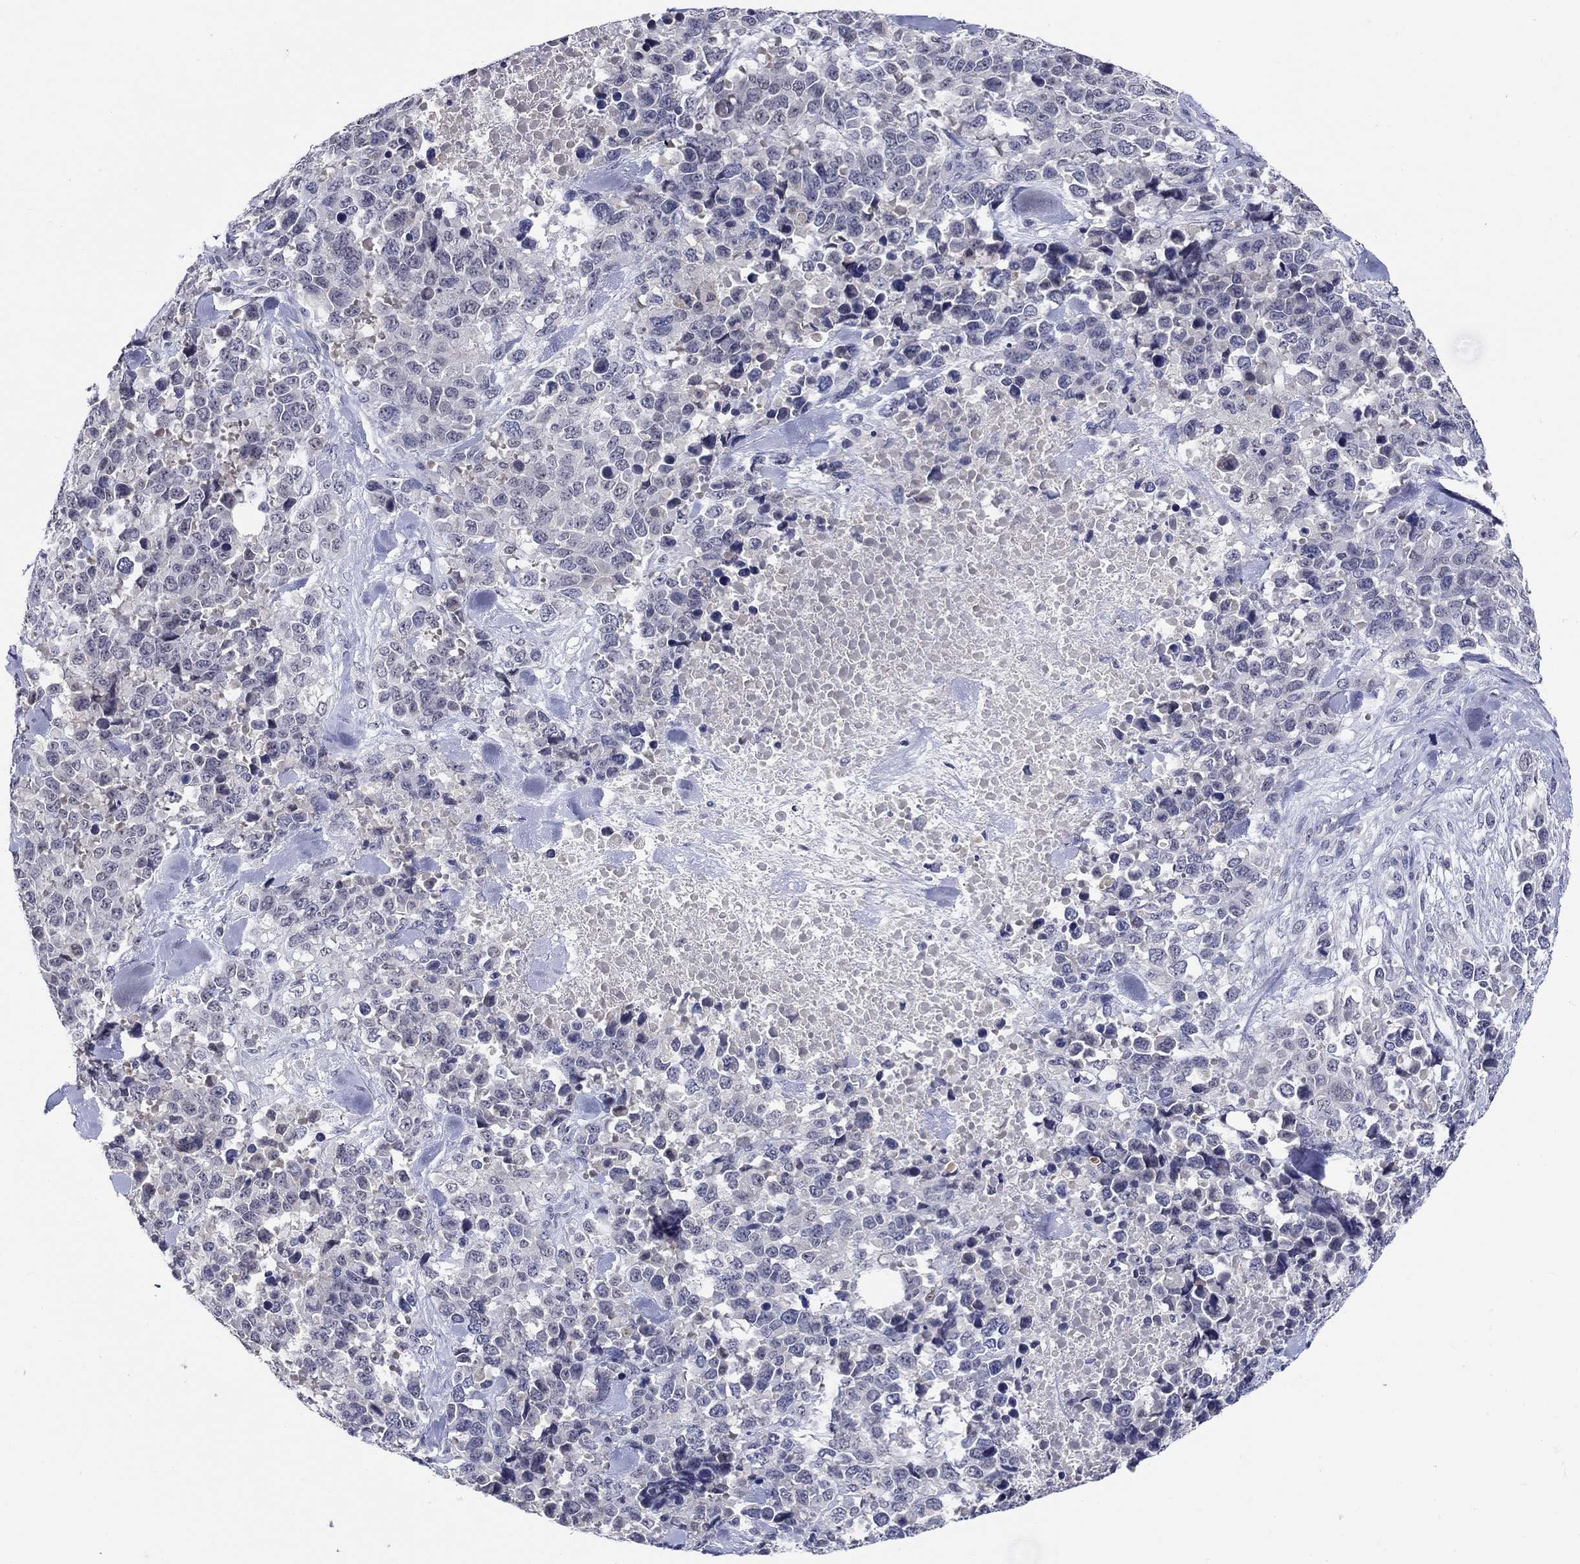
{"staining": {"intensity": "negative", "quantity": "none", "location": "none"}, "tissue": "melanoma", "cell_type": "Tumor cells", "image_type": "cancer", "snomed": [{"axis": "morphology", "description": "Malignant melanoma, Metastatic site"}, {"axis": "topography", "description": "Skin"}], "caption": "Tumor cells are negative for brown protein staining in malignant melanoma (metastatic site).", "gene": "SLC30A3", "patient": {"sex": "male", "age": 84}}